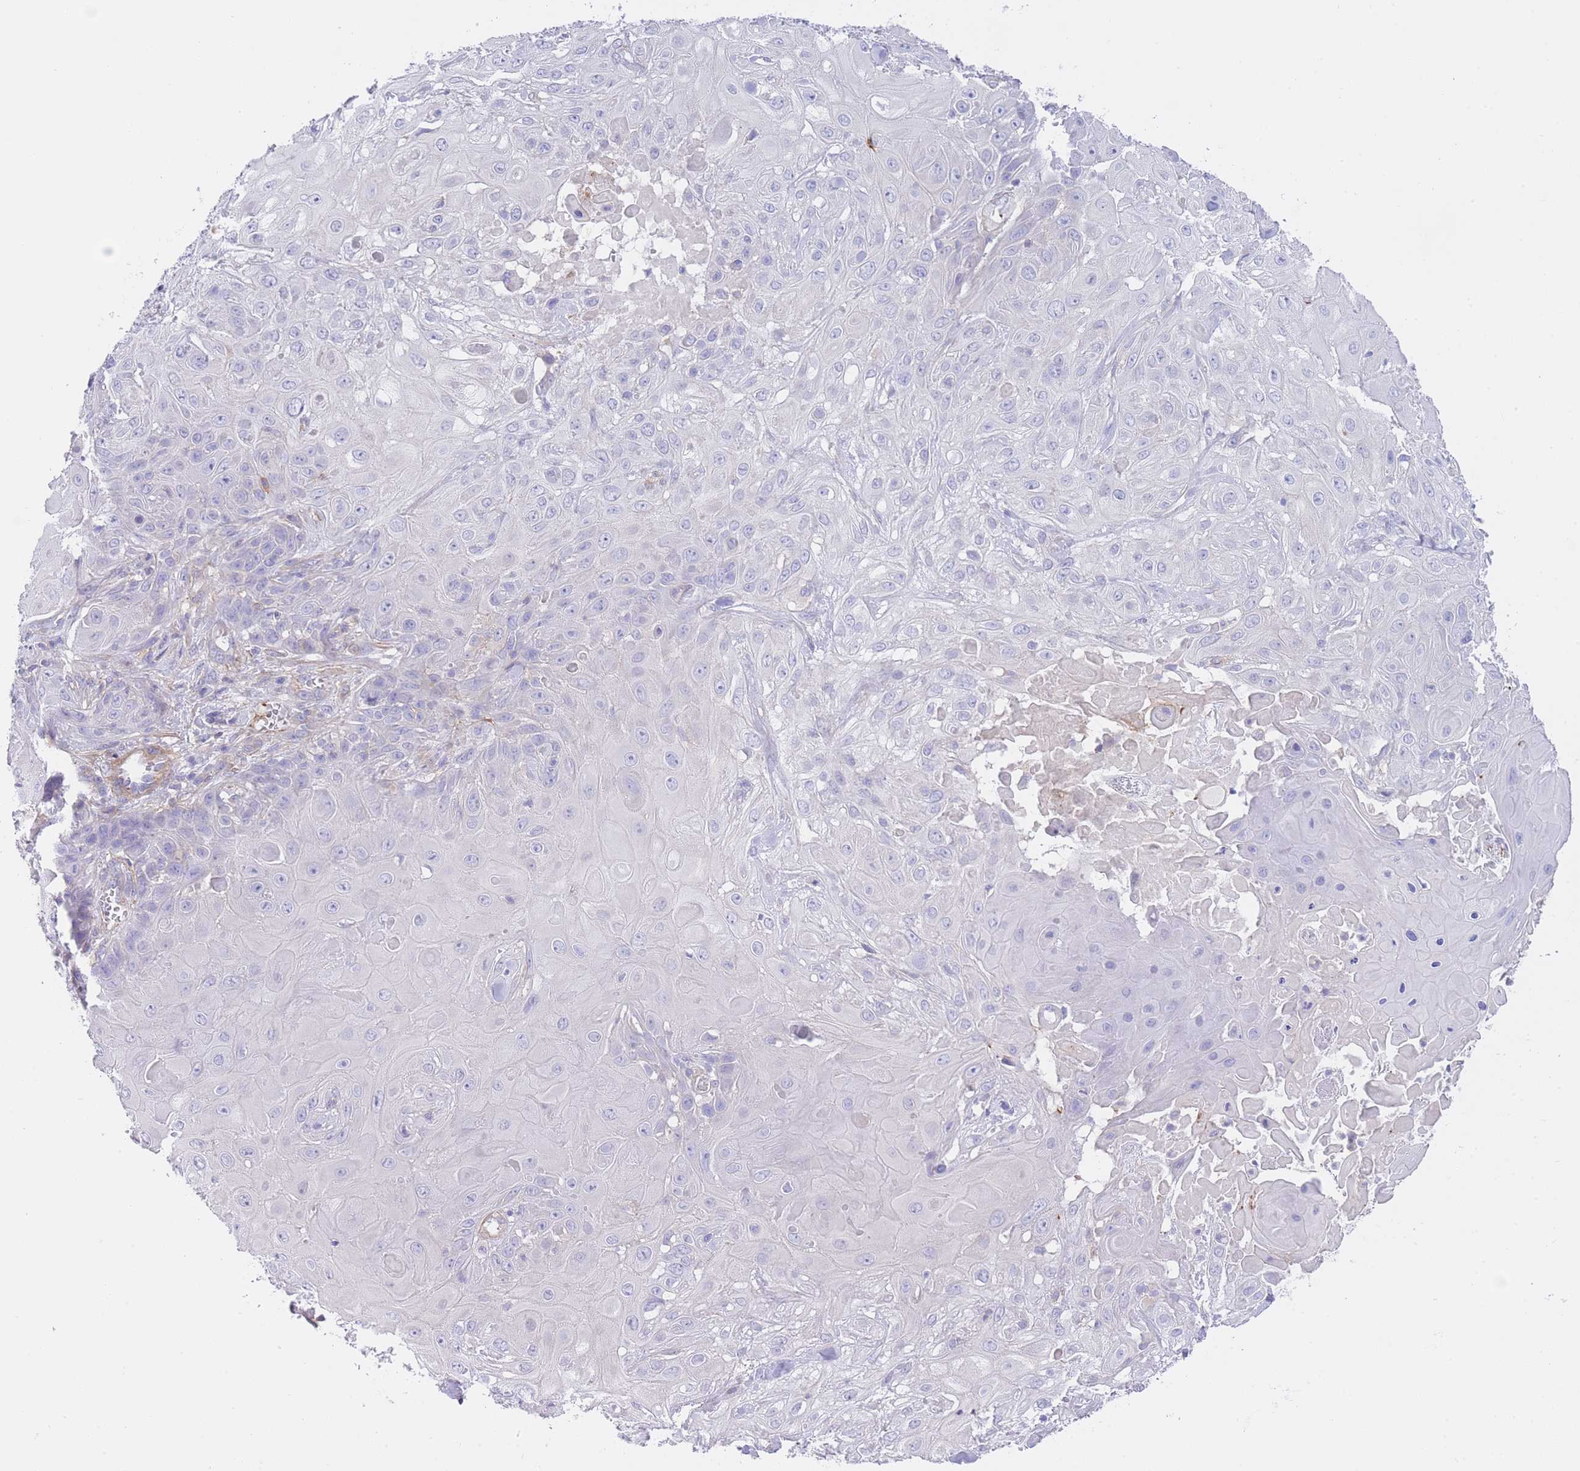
{"staining": {"intensity": "negative", "quantity": "none", "location": "none"}, "tissue": "skin cancer", "cell_type": "Tumor cells", "image_type": "cancer", "snomed": [{"axis": "morphology", "description": "Normal tissue, NOS"}, {"axis": "morphology", "description": "Squamous cell carcinoma, NOS"}, {"axis": "topography", "description": "Skin"}, {"axis": "topography", "description": "Cartilage tissue"}], "caption": "Tumor cells show no significant expression in skin cancer (squamous cell carcinoma).", "gene": "LDB3", "patient": {"sex": "female", "age": 79}}